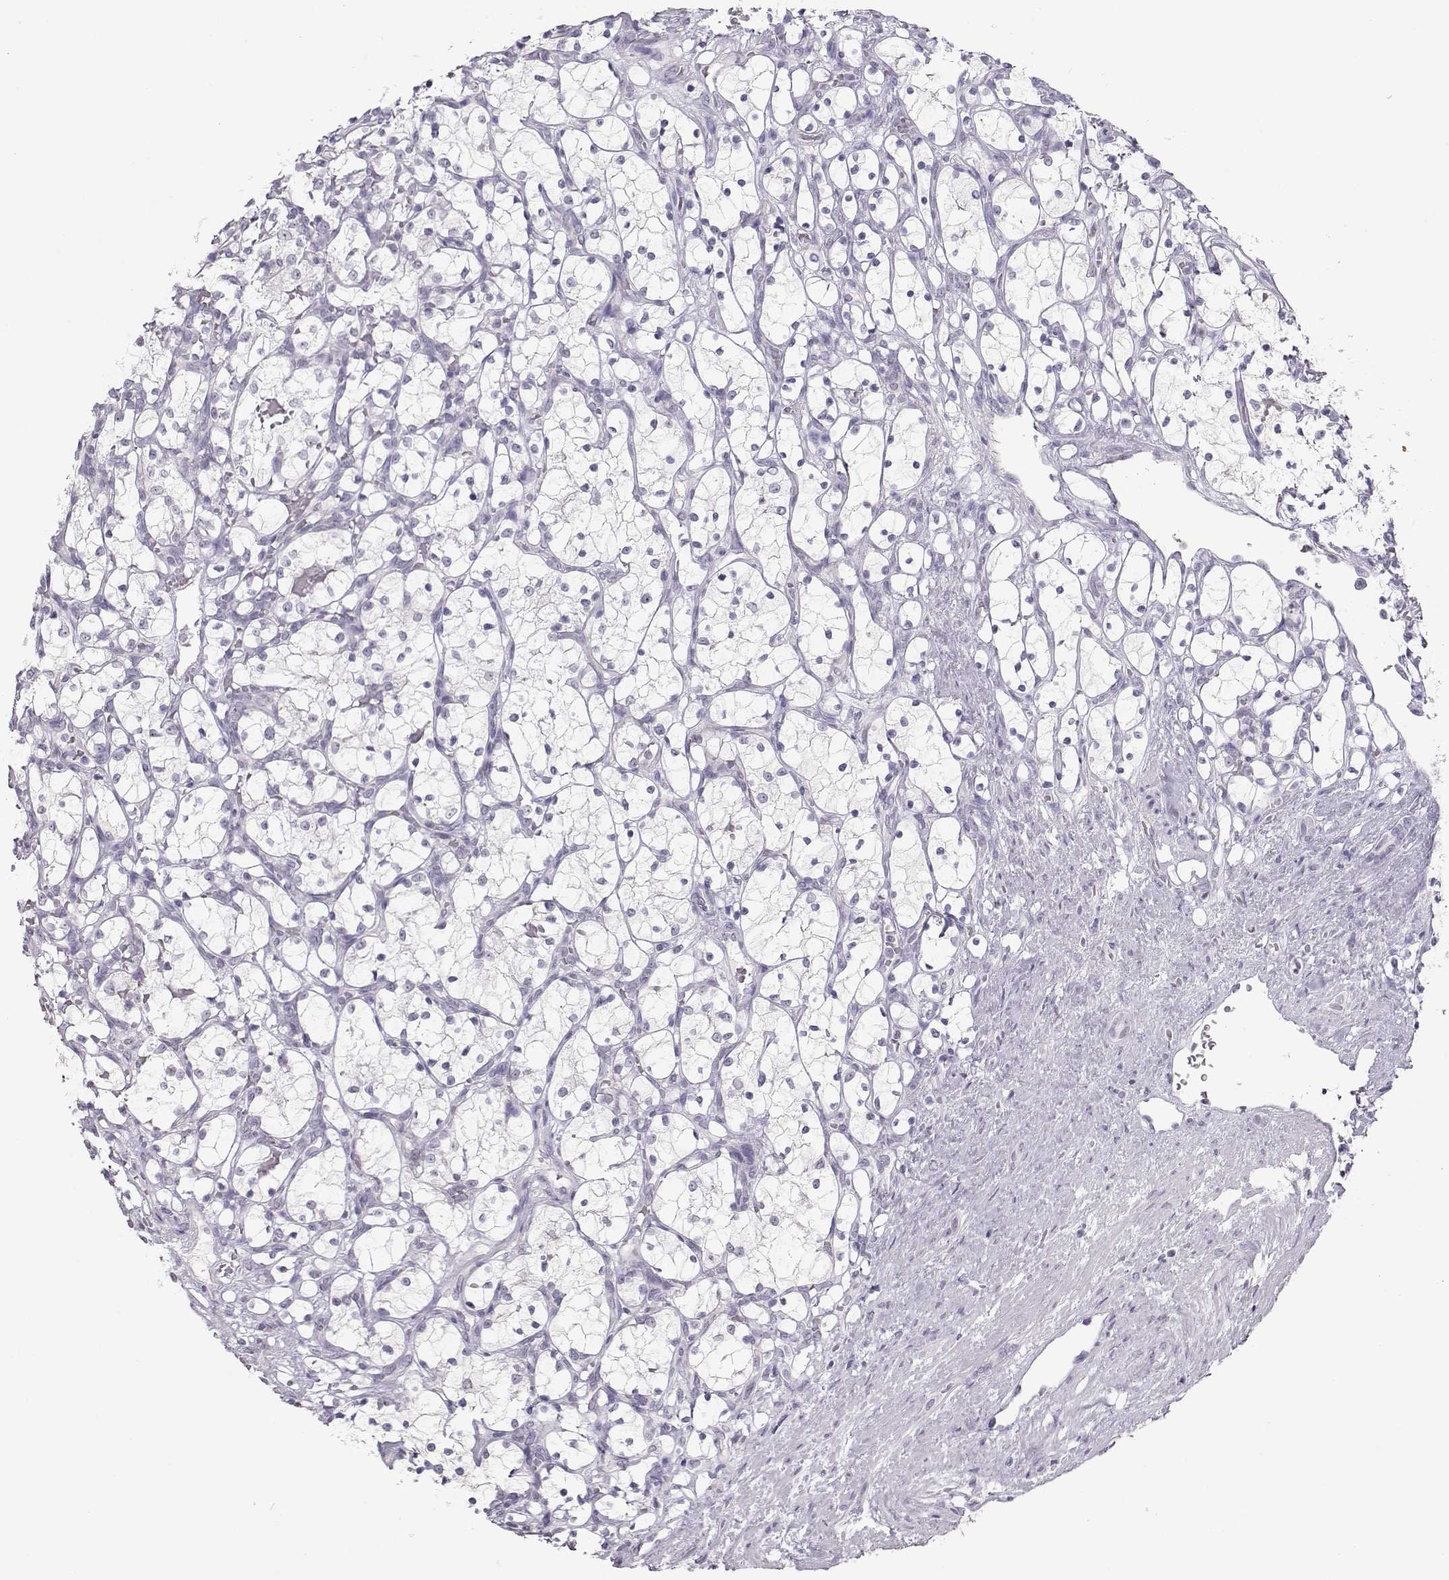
{"staining": {"intensity": "negative", "quantity": "none", "location": "none"}, "tissue": "renal cancer", "cell_type": "Tumor cells", "image_type": "cancer", "snomed": [{"axis": "morphology", "description": "Adenocarcinoma, NOS"}, {"axis": "topography", "description": "Kidney"}], "caption": "A high-resolution micrograph shows immunohistochemistry staining of renal adenocarcinoma, which displays no significant staining in tumor cells.", "gene": "IMPG1", "patient": {"sex": "female", "age": 69}}